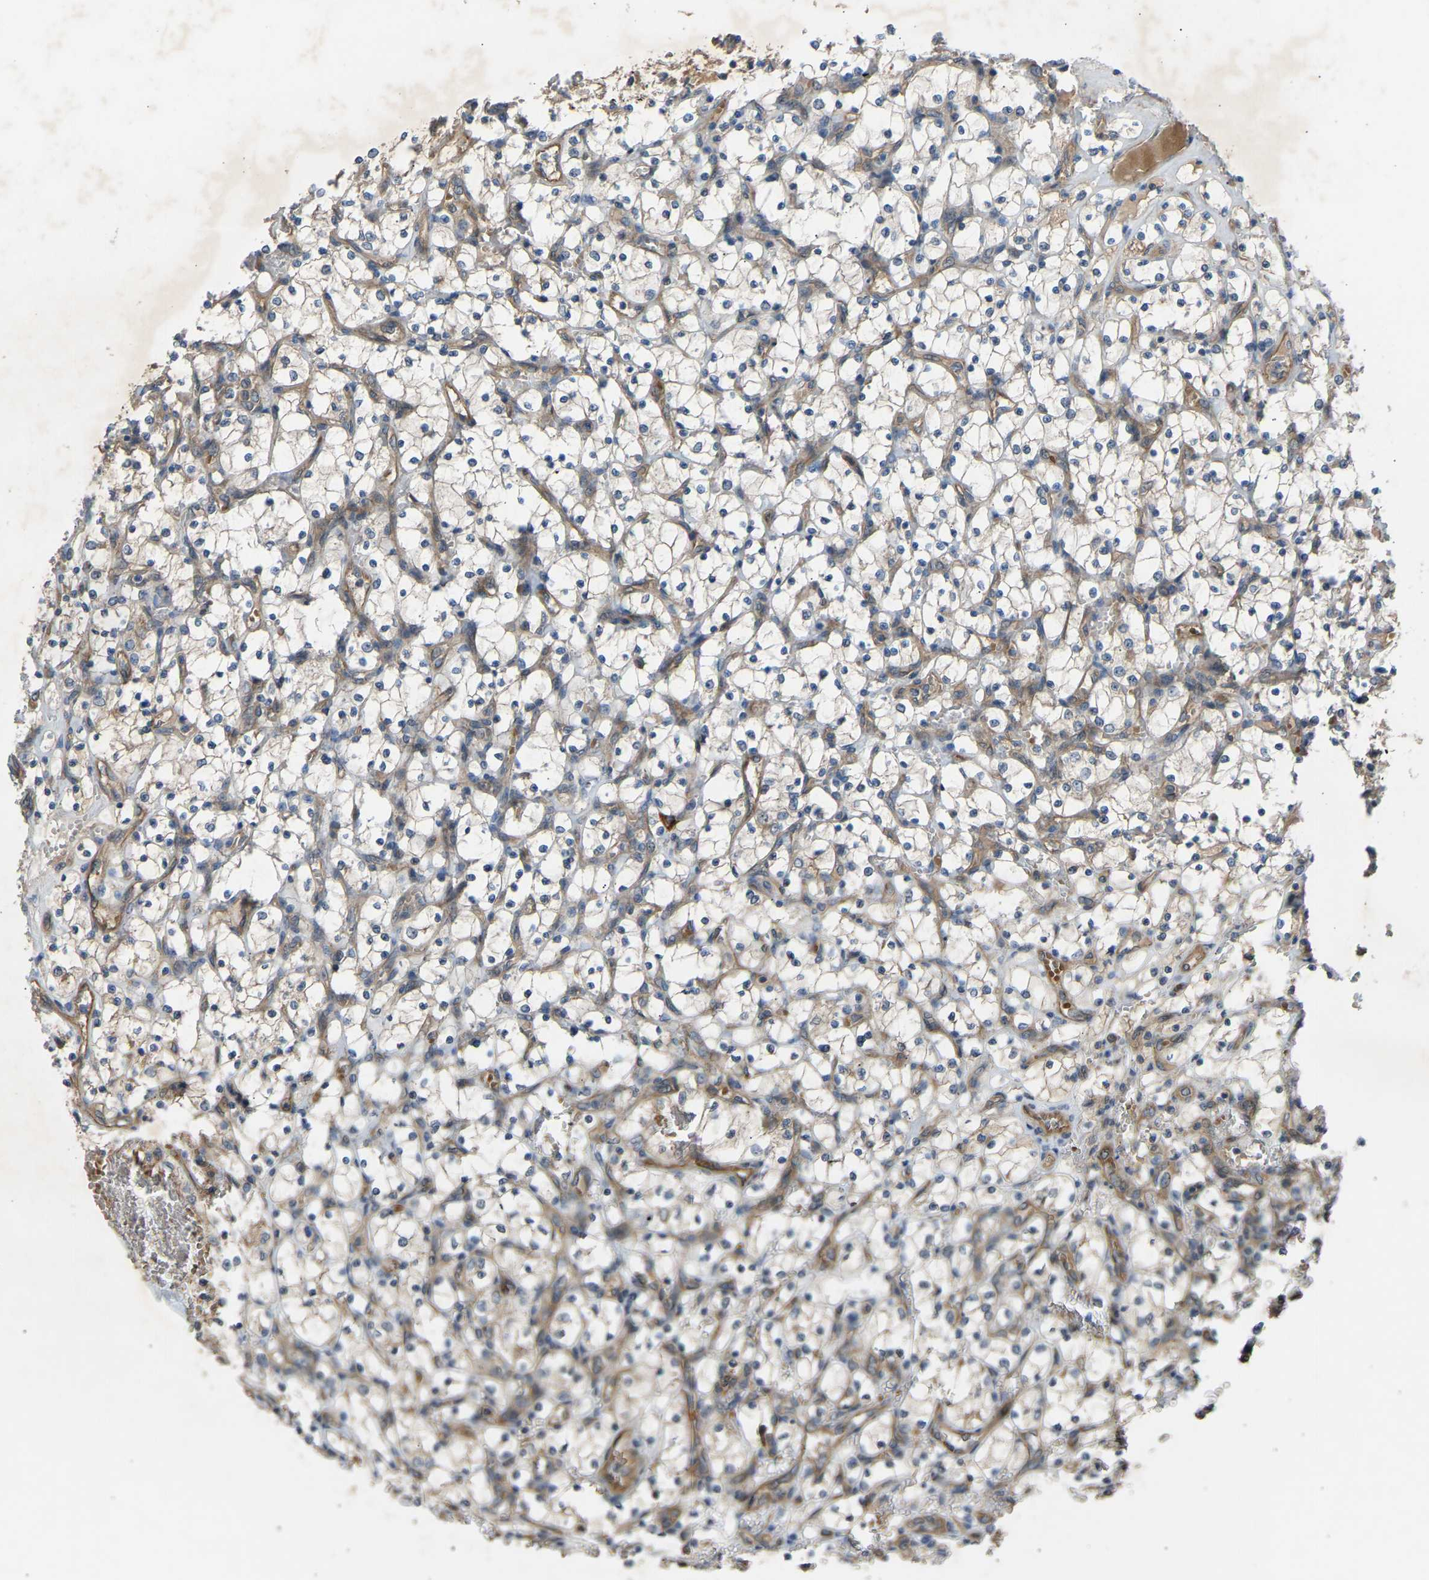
{"staining": {"intensity": "negative", "quantity": "none", "location": "none"}, "tissue": "renal cancer", "cell_type": "Tumor cells", "image_type": "cancer", "snomed": [{"axis": "morphology", "description": "Adenocarcinoma, NOS"}, {"axis": "topography", "description": "Kidney"}], "caption": "Adenocarcinoma (renal) was stained to show a protein in brown. There is no significant expression in tumor cells. (Stains: DAB (3,3'-diaminobenzidine) IHC with hematoxylin counter stain, Microscopy: brightfield microscopy at high magnification).", "gene": "GAS2L1", "patient": {"sex": "female", "age": 69}}